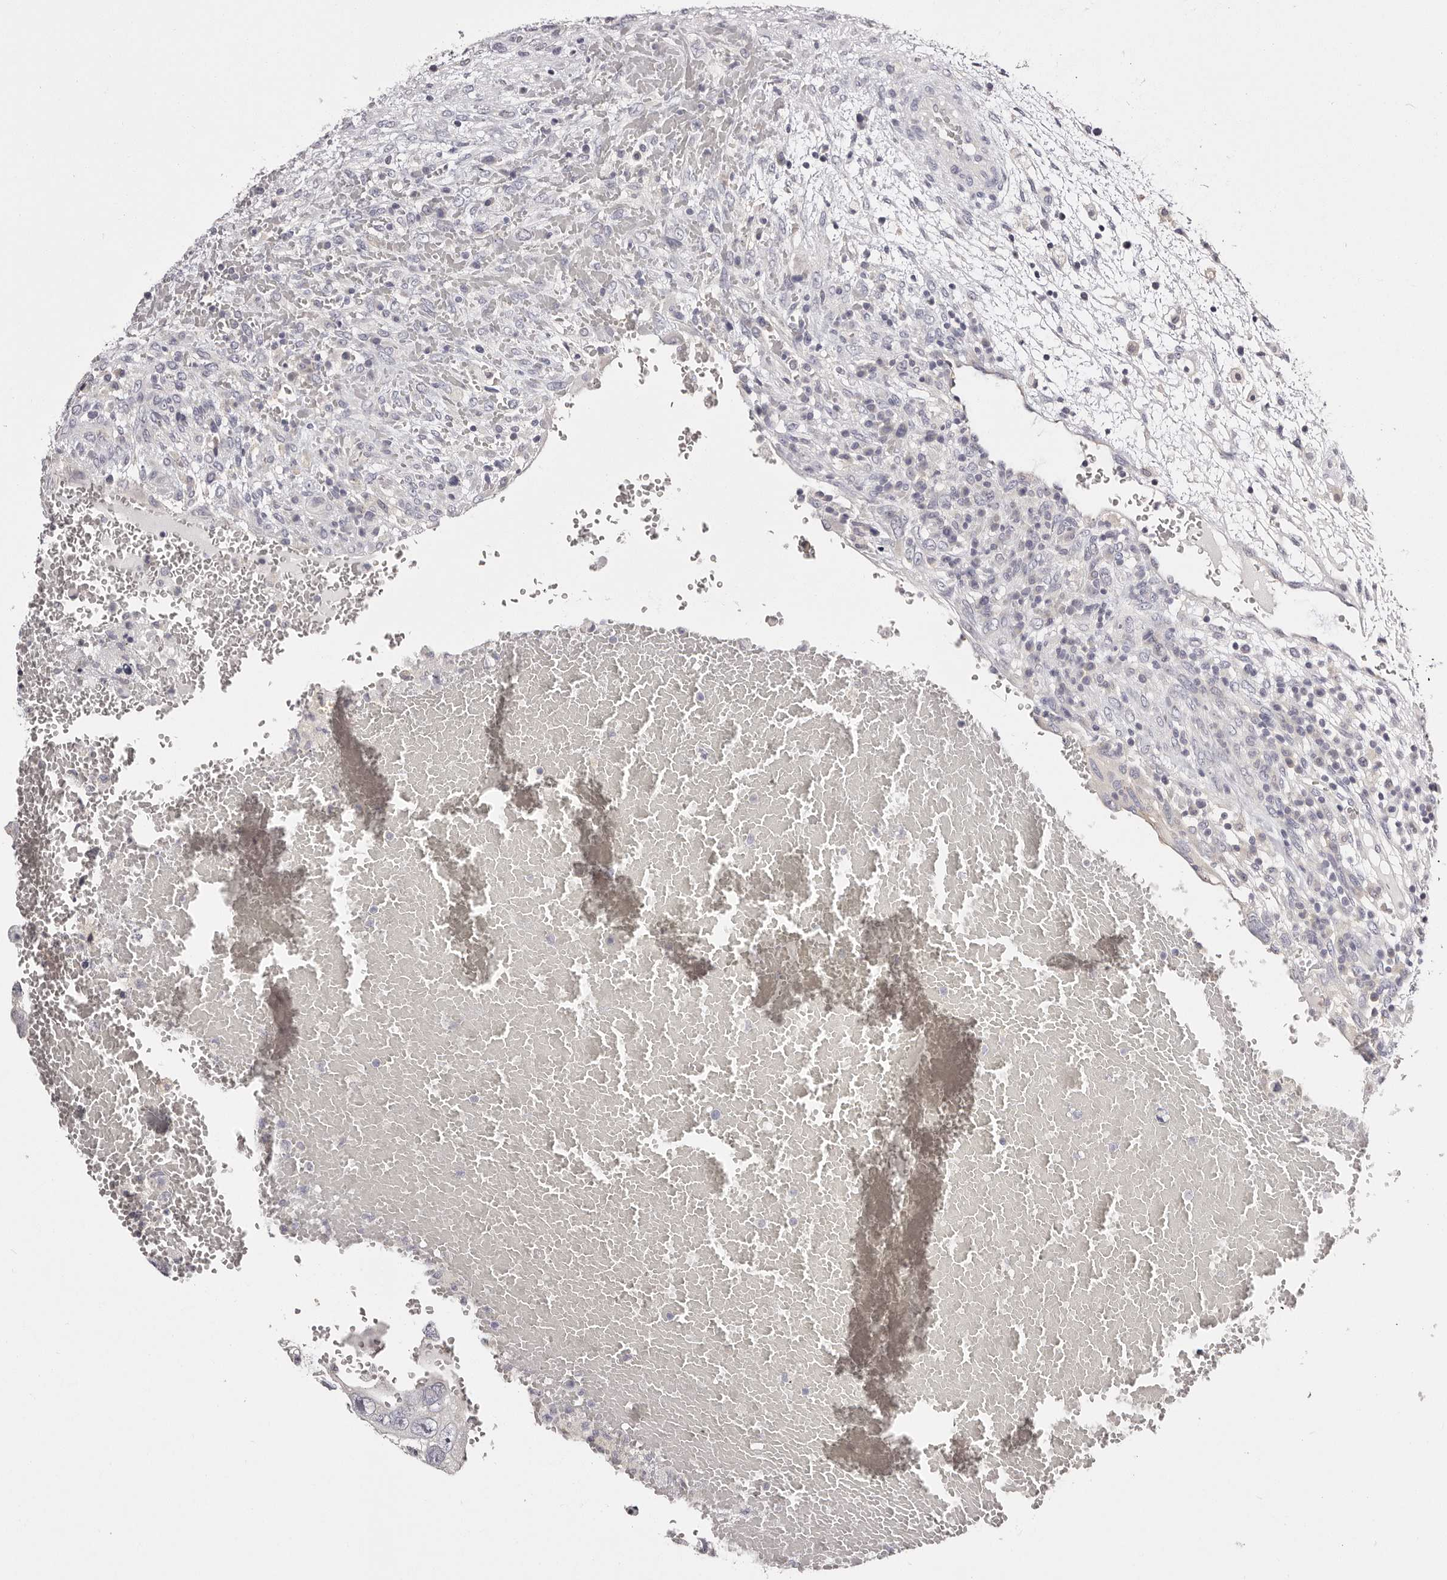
{"staining": {"intensity": "negative", "quantity": "none", "location": "none"}, "tissue": "testis cancer", "cell_type": "Tumor cells", "image_type": "cancer", "snomed": [{"axis": "morphology", "description": "Carcinoma, Embryonal, NOS"}, {"axis": "topography", "description": "Testis"}], "caption": "The immunohistochemistry image has no significant positivity in tumor cells of embryonal carcinoma (testis) tissue.", "gene": "ROM1", "patient": {"sex": "male", "age": 36}}